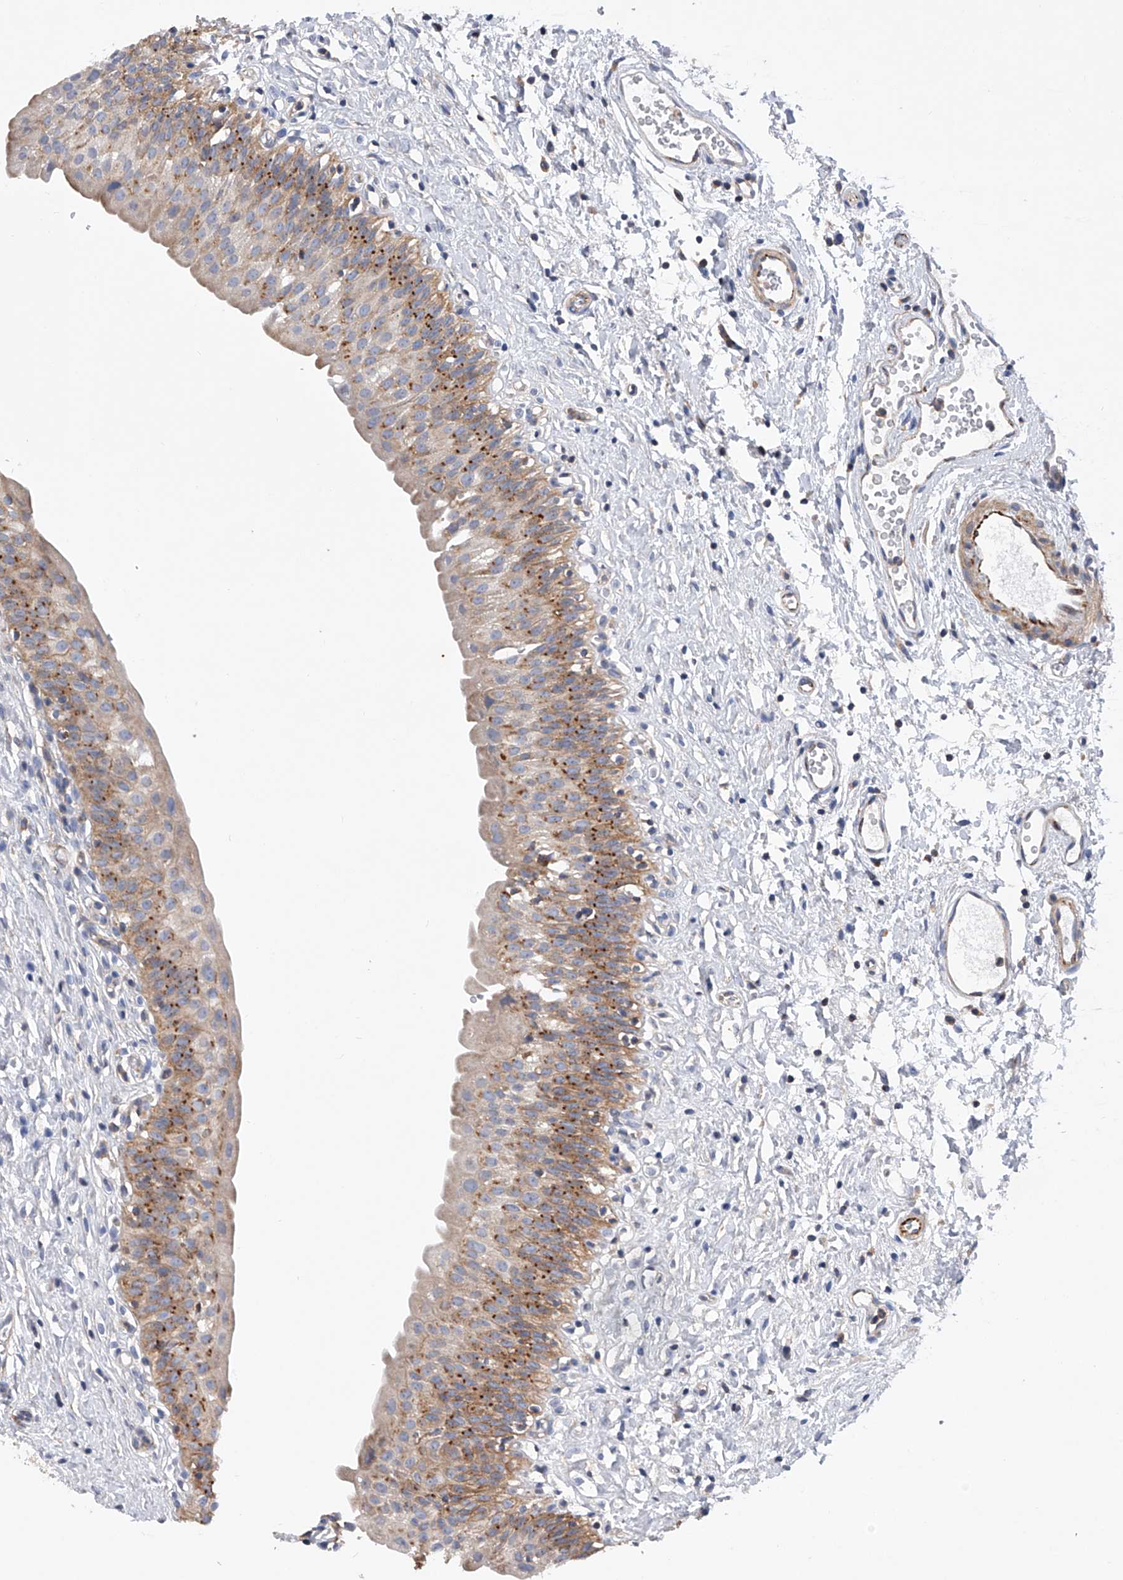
{"staining": {"intensity": "moderate", "quantity": ">75%", "location": "cytoplasmic/membranous"}, "tissue": "urinary bladder", "cell_type": "Urothelial cells", "image_type": "normal", "snomed": [{"axis": "morphology", "description": "Normal tissue, NOS"}, {"axis": "topography", "description": "Urinary bladder"}], "caption": "The photomicrograph reveals immunohistochemical staining of unremarkable urinary bladder. There is moderate cytoplasmic/membranous positivity is identified in approximately >75% of urothelial cells.", "gene": "MLYCD", "patient": {"sex": "male", "age": 51}}